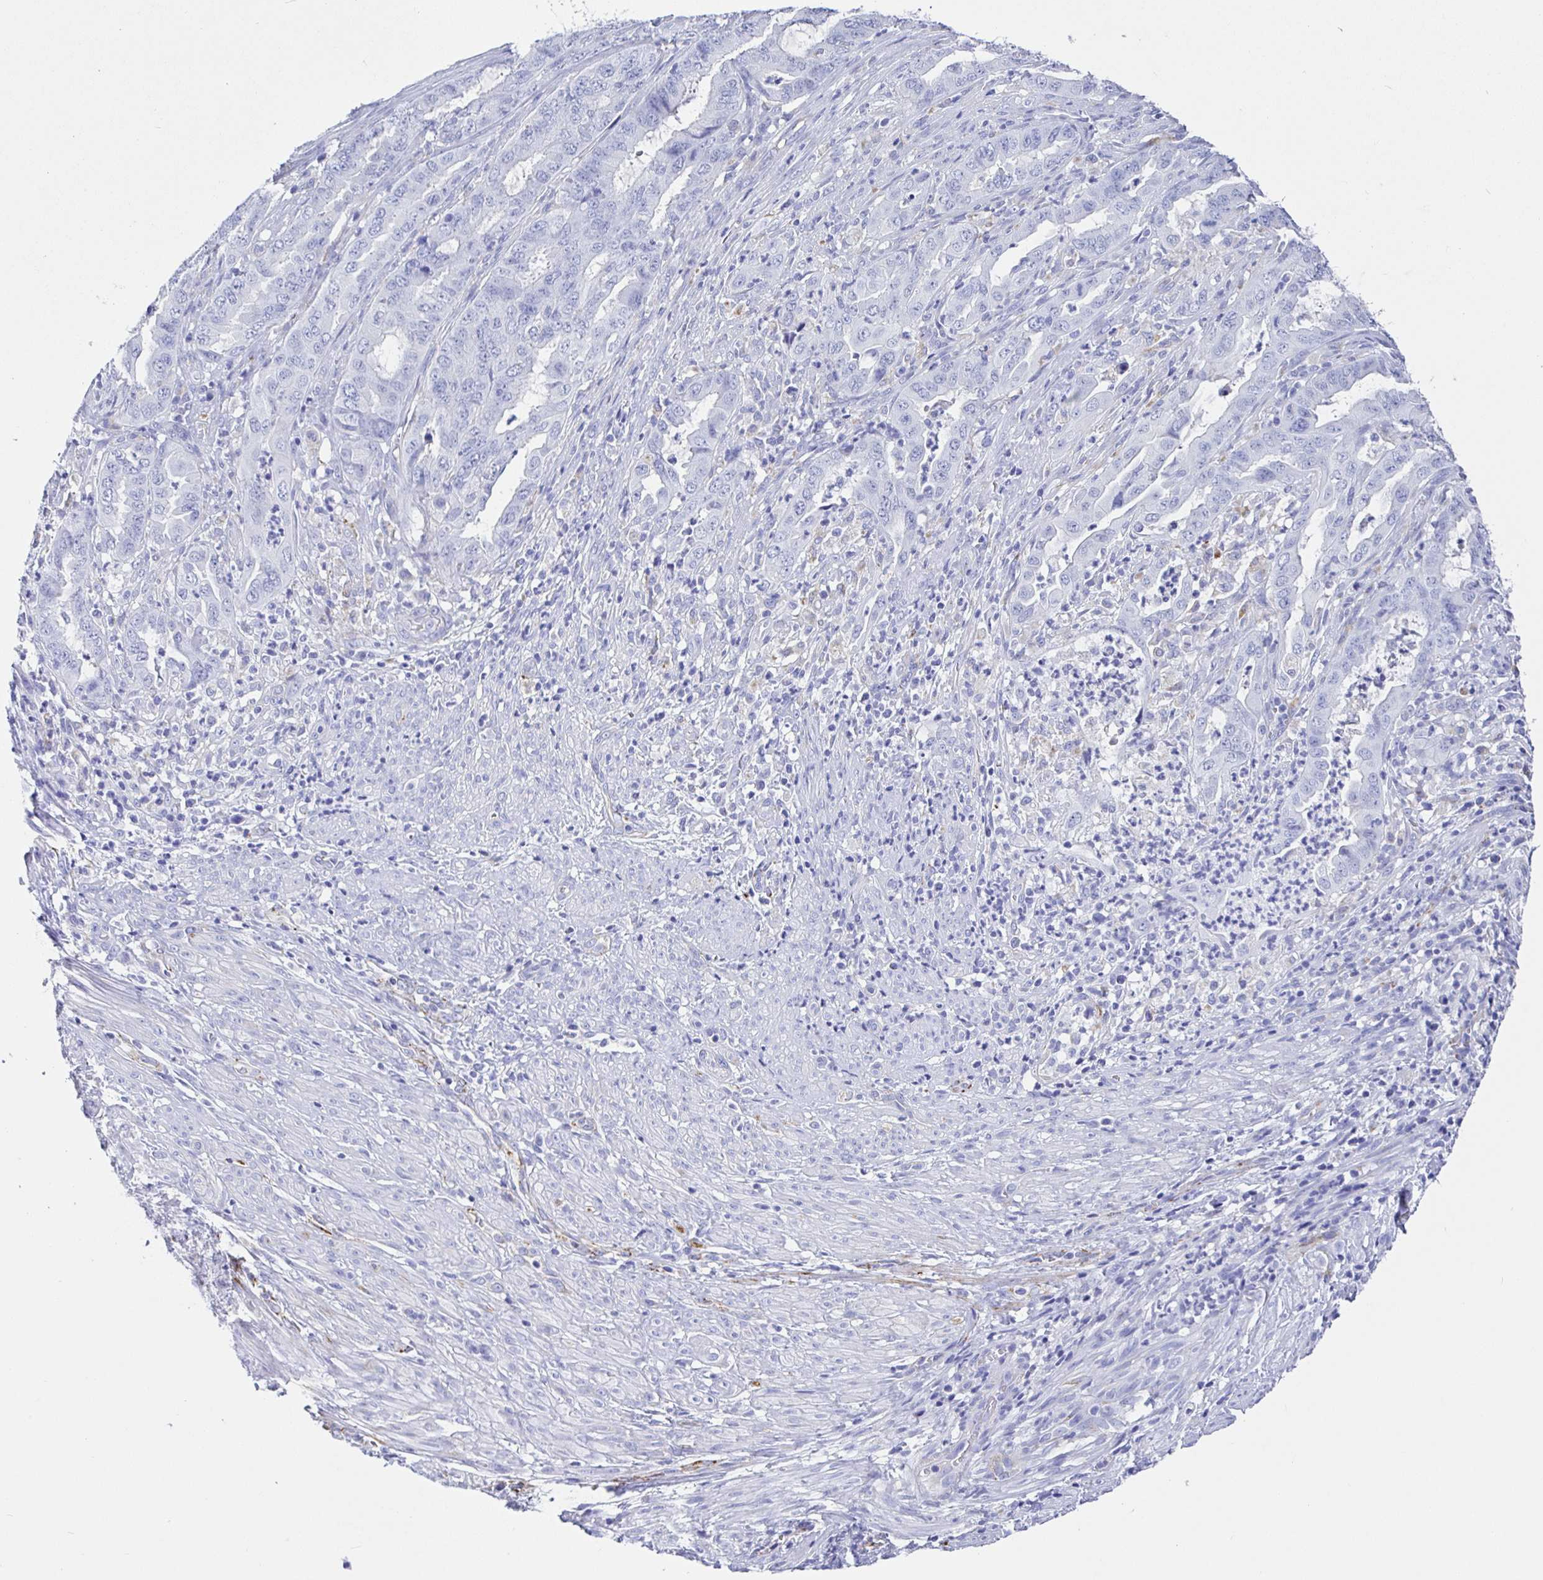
{"staining": {"intensity": "negative", "quantity": "none", "location": "none"}, "tissue": "endometrial cancer", "cell_type": "Tumor cells", "image_type": "cancer", "snomed": [{"axis": "morphology", "description": "Adenocarcinoma, NOS"}, {"axis": "topography", "description": "Endometrium"}], "caption": "This is an immunohistochemistry (IHC) histopathology image of endometrial adenocarcinoma. There is no staining in tumor cells.", "gene": "MAOA", "patient": {"sex": "female", "age": 51}}